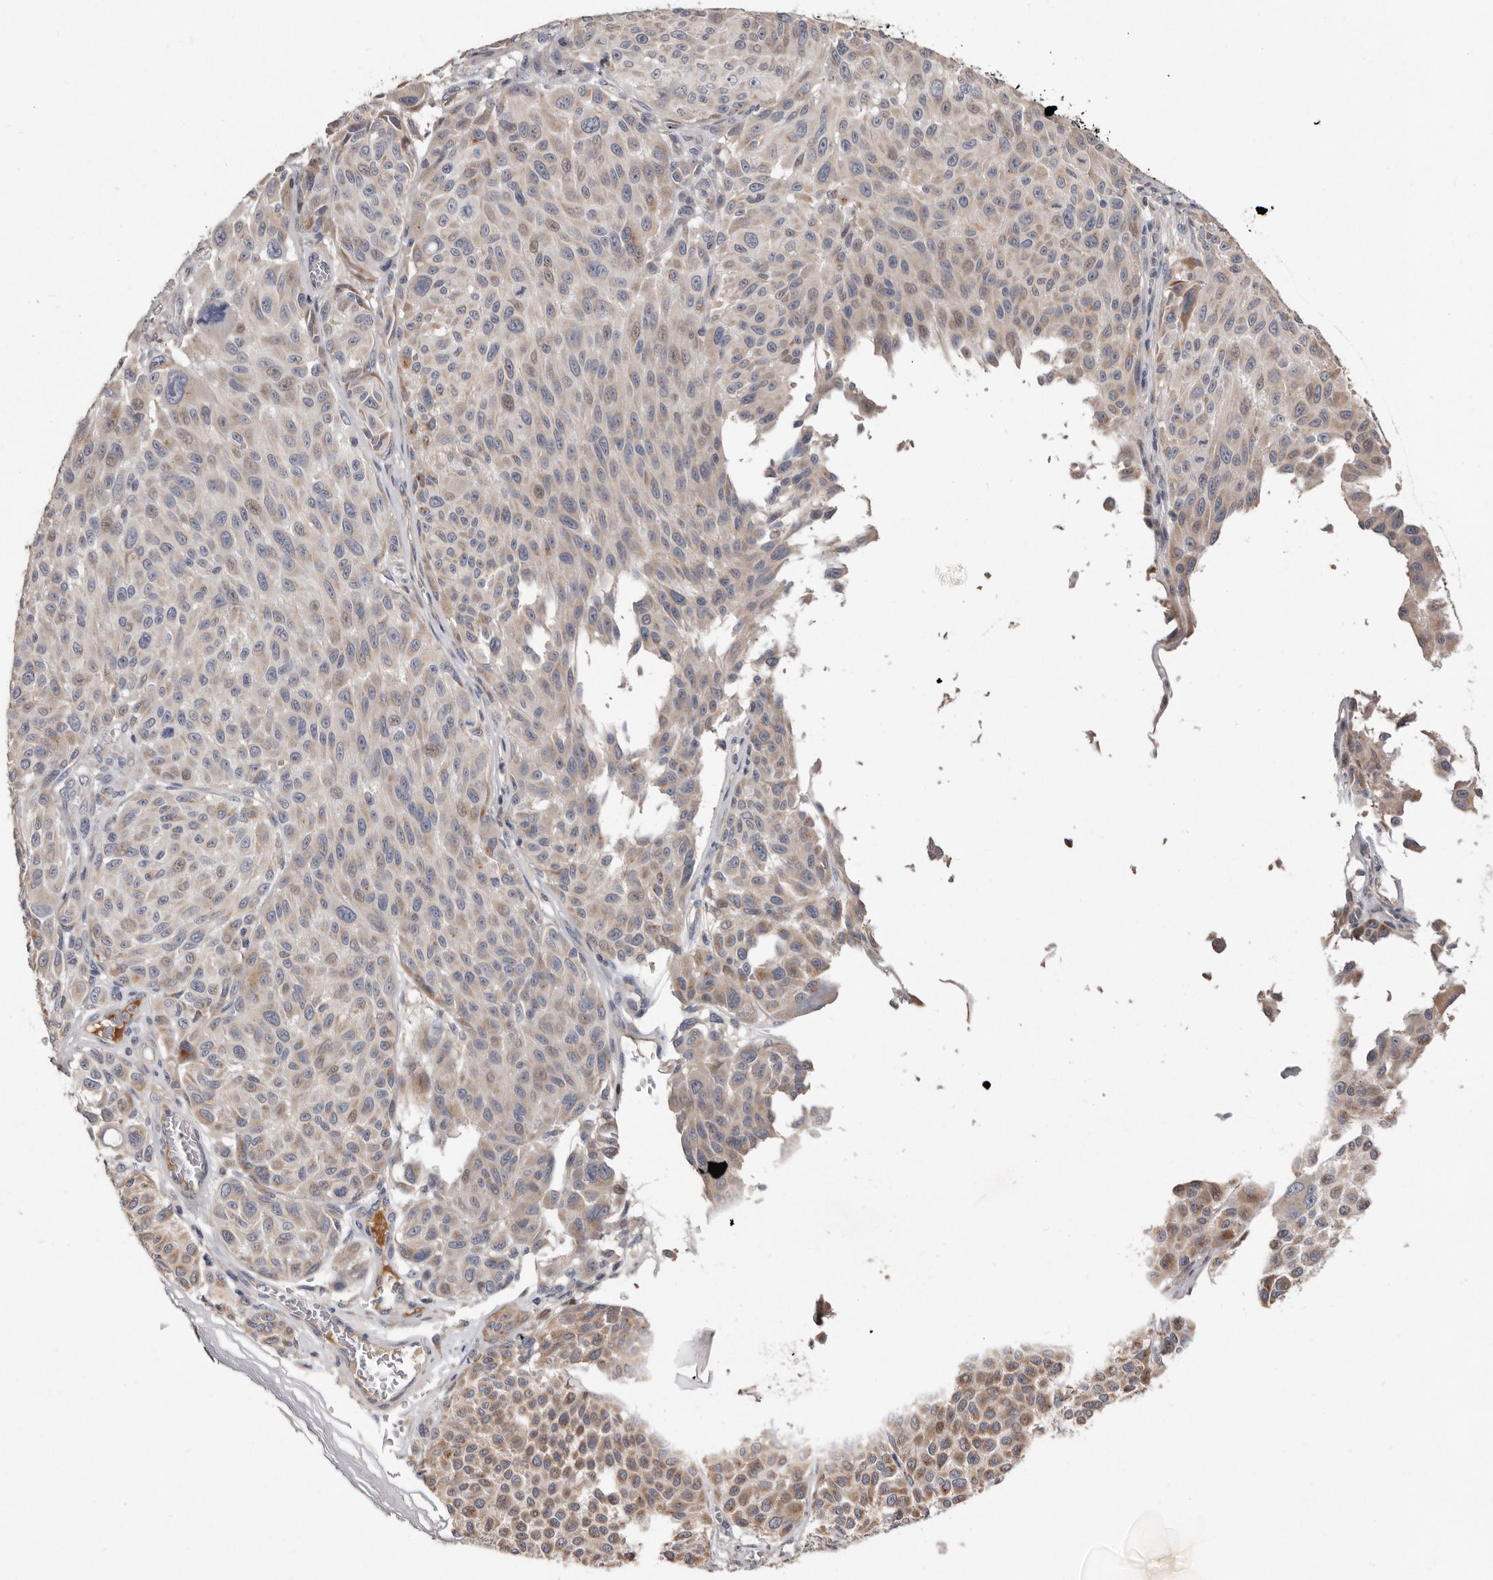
{"staining": {"intensity": "weak", "quantity": "<25%", "location": "cytoplasmic/membranous"}, "tissue": "melanoma", "cell_type": "Tumor cells", "image_type": "cancer", "snomed": [{"axis": "morphology", "description": "Malignant melanoma, NOS"}, {"axis": "topography", "description": "Skin"}], "caption": "Photomicrograph shows no protein expression in tumor cells of malignant melanoma tissue.", "gene": "ASIC5", "patient": {"sex": "male", "age": 83}}